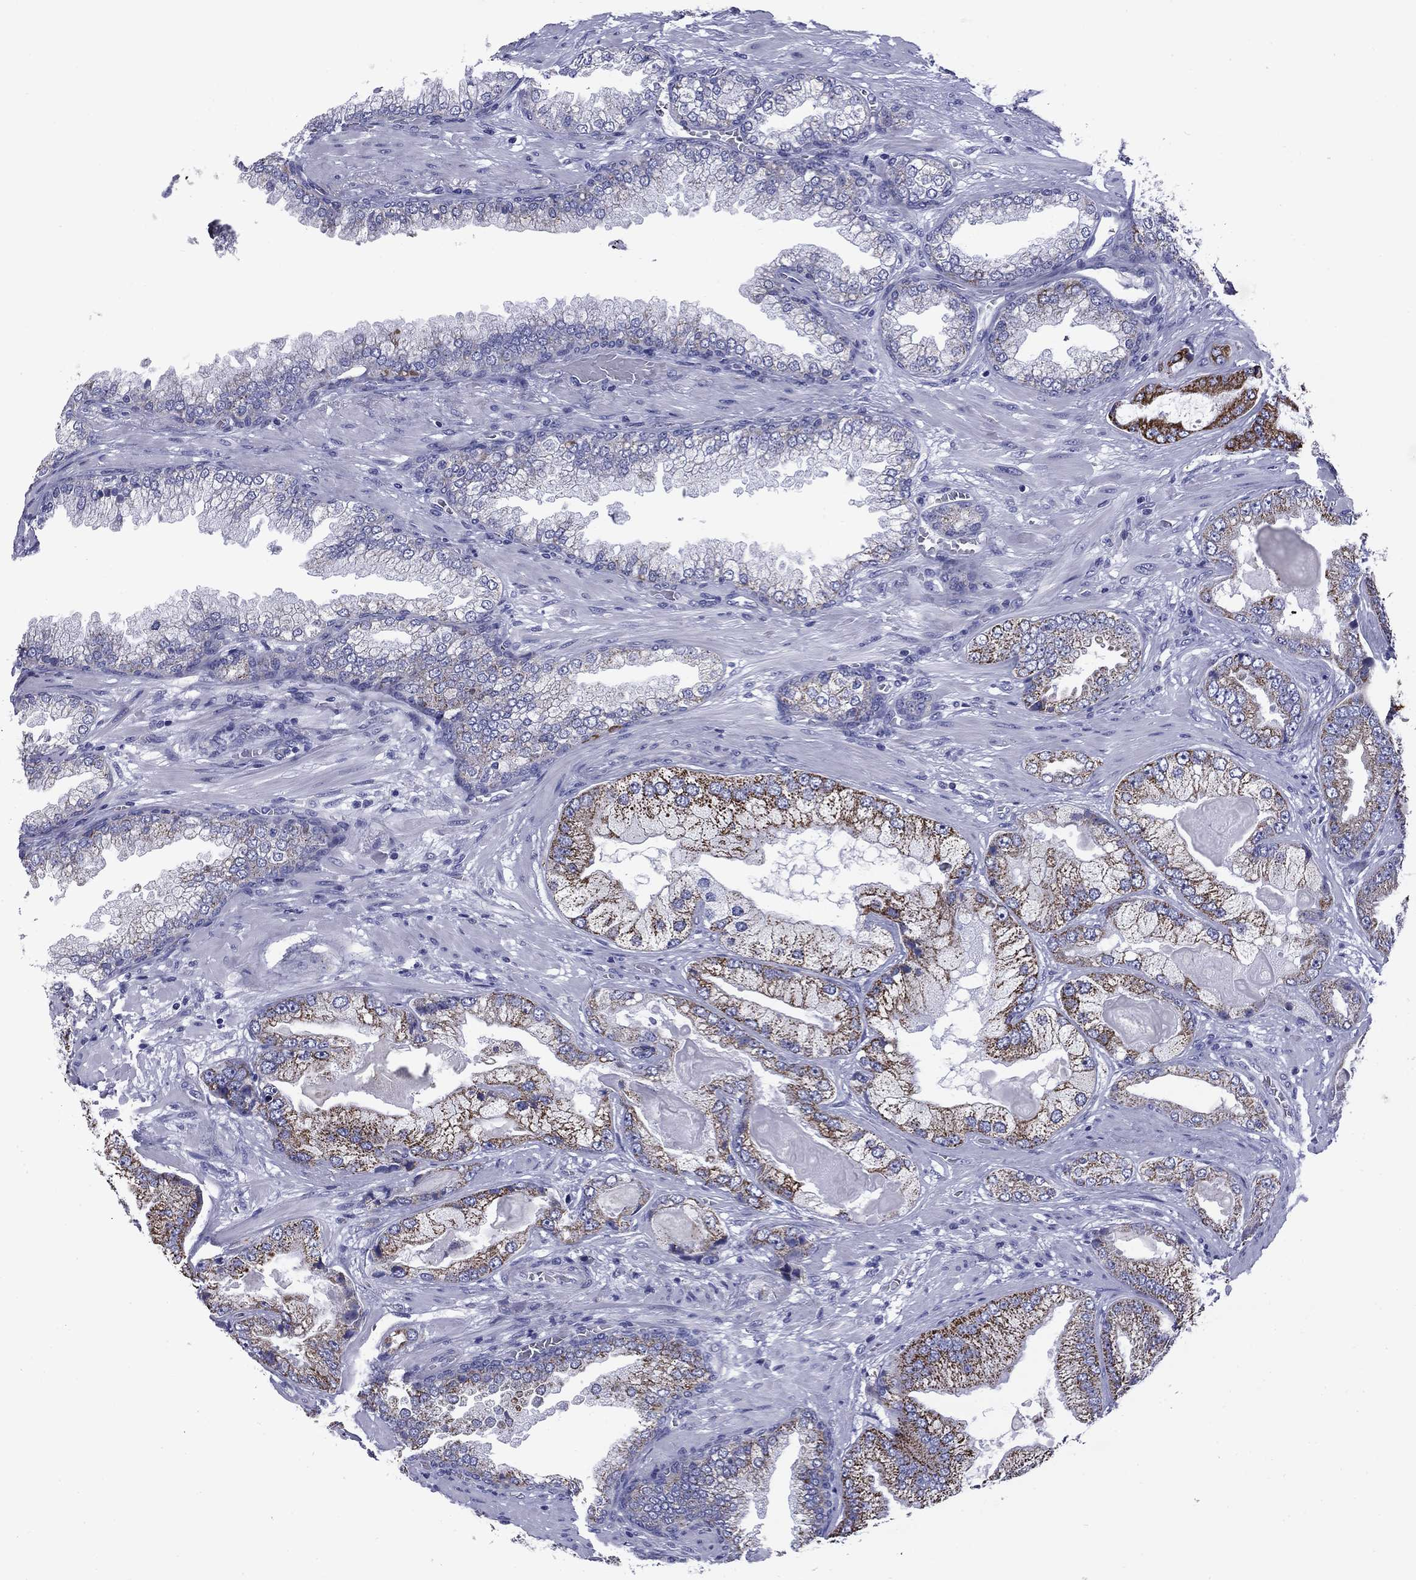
{"staining": {"intensity": "strong", "quantity": "<25%", "location": "cytoplasmic/membranous"}, "tissue": "prostate cancer", "cell_type": "Tumor cells", "image_type": "cancer", "snomed": [{"axis": "morphology", "description": "Adenocarcinoma, Low grade"}, {"axis": "topography", "description": "Prostate"}], "caption": "Immunohistochemistry histopathology image of human low-grade adenocarcinoma (prostate) stained for a protein (brown), which displays medium levels of strong cytoplasmic/membranous staining in approximately <25% of tumor cells.", "gene": "ACADSB", "patient": {"sex": "male", "age": 57}}